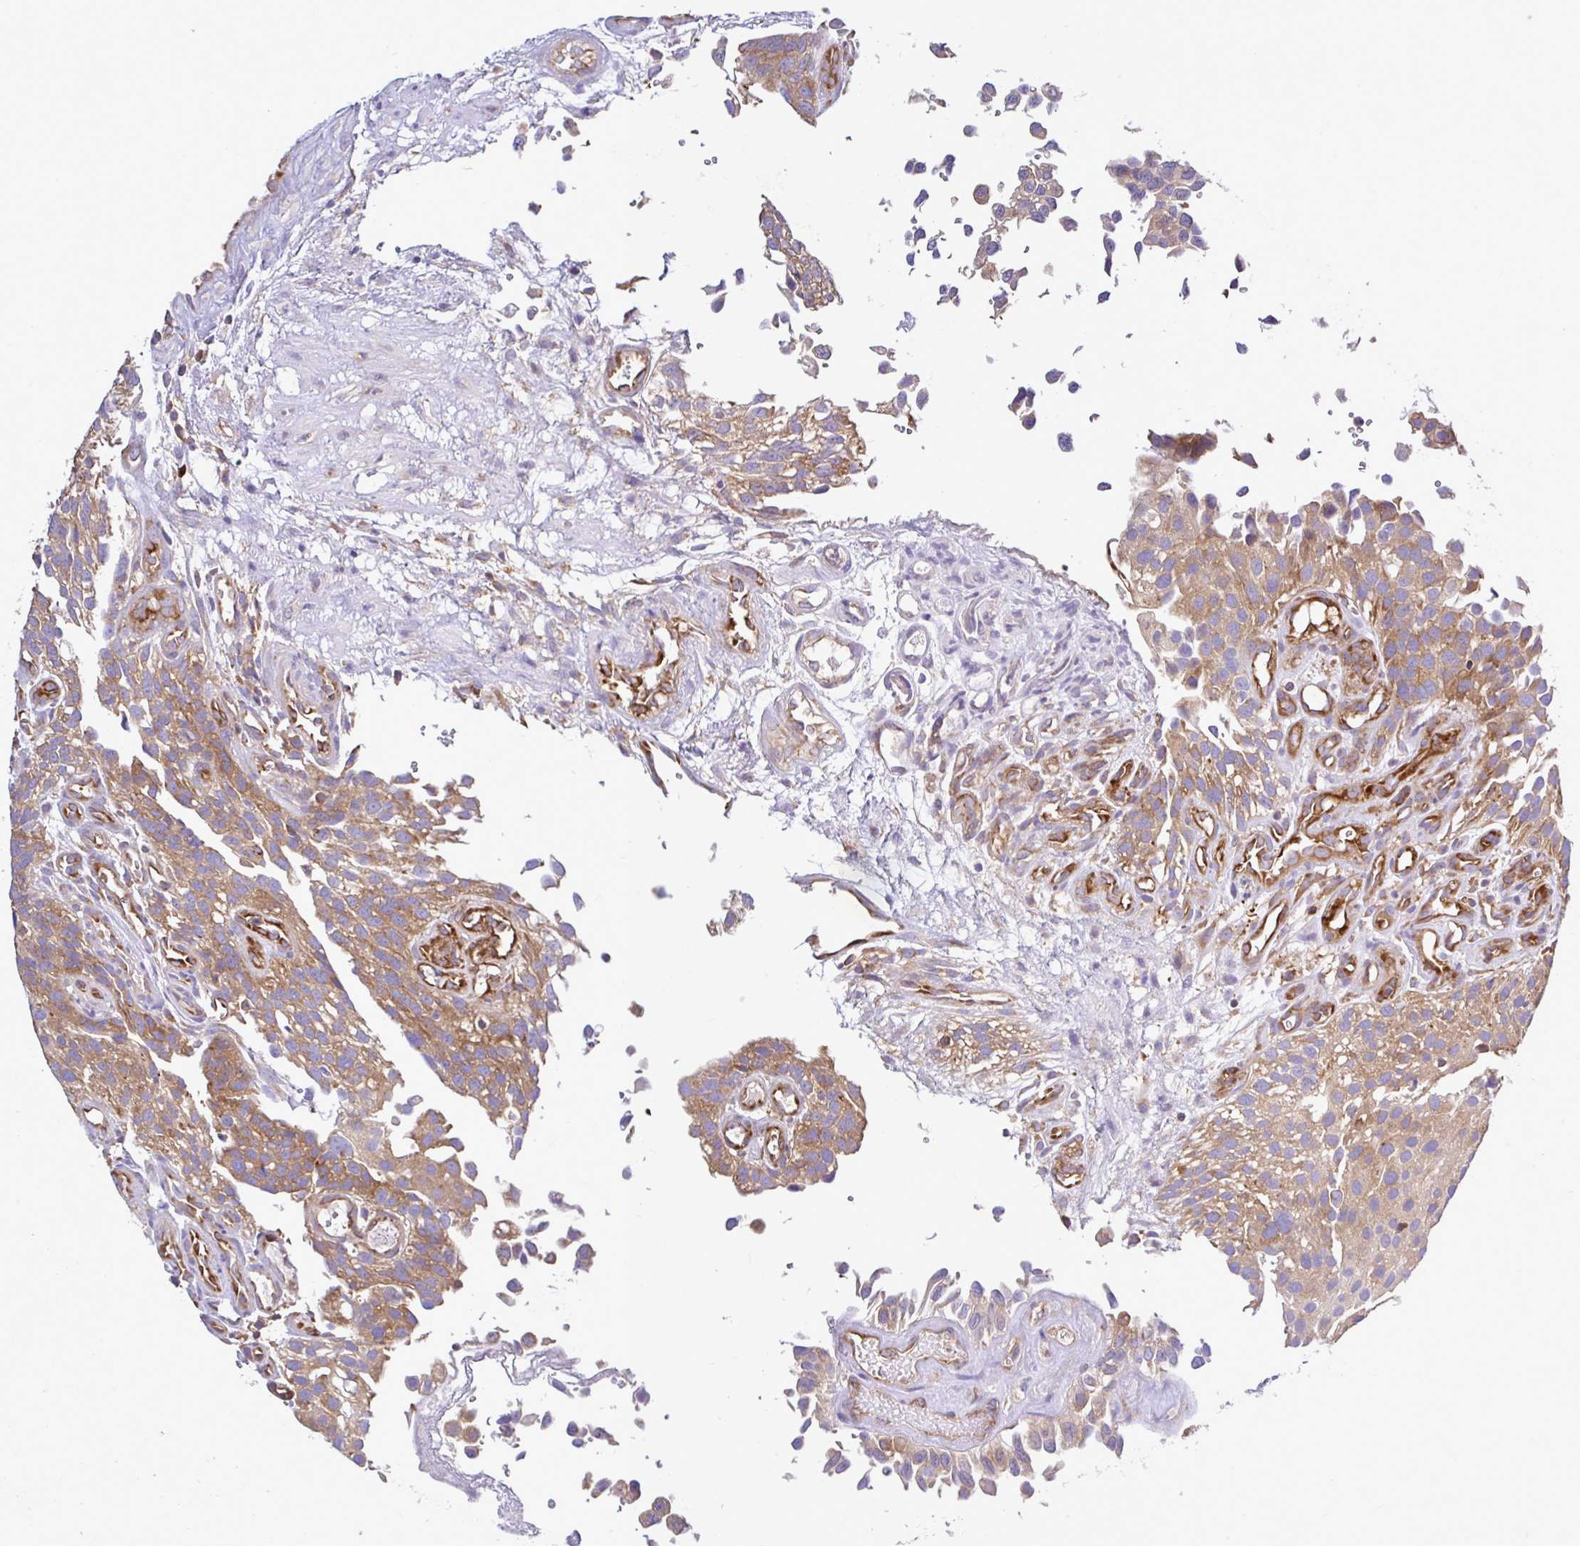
{"staining": {"intensity": "moderate", "quantity": ">75%", "location": "cytoplasmic/membranous"}, "tissue": "urothelial cancer", "cell_type": "Tumor cells", "image_type": "cancer", "snomed": [{"axis": "morphology", "description": "Urothelial carcinoma, NOS"}, {"axis": "topography", "description": "Urinary bladder"}], "caption": "The photomicrograph shows immunohistochemical staining of transitional cell carcinoma. There is moderate cytoplasmic/membranous staining is present in about >75% of tumor cells.", "gene": "LARS1", "patient": {"sex": "male", "age": 87}}